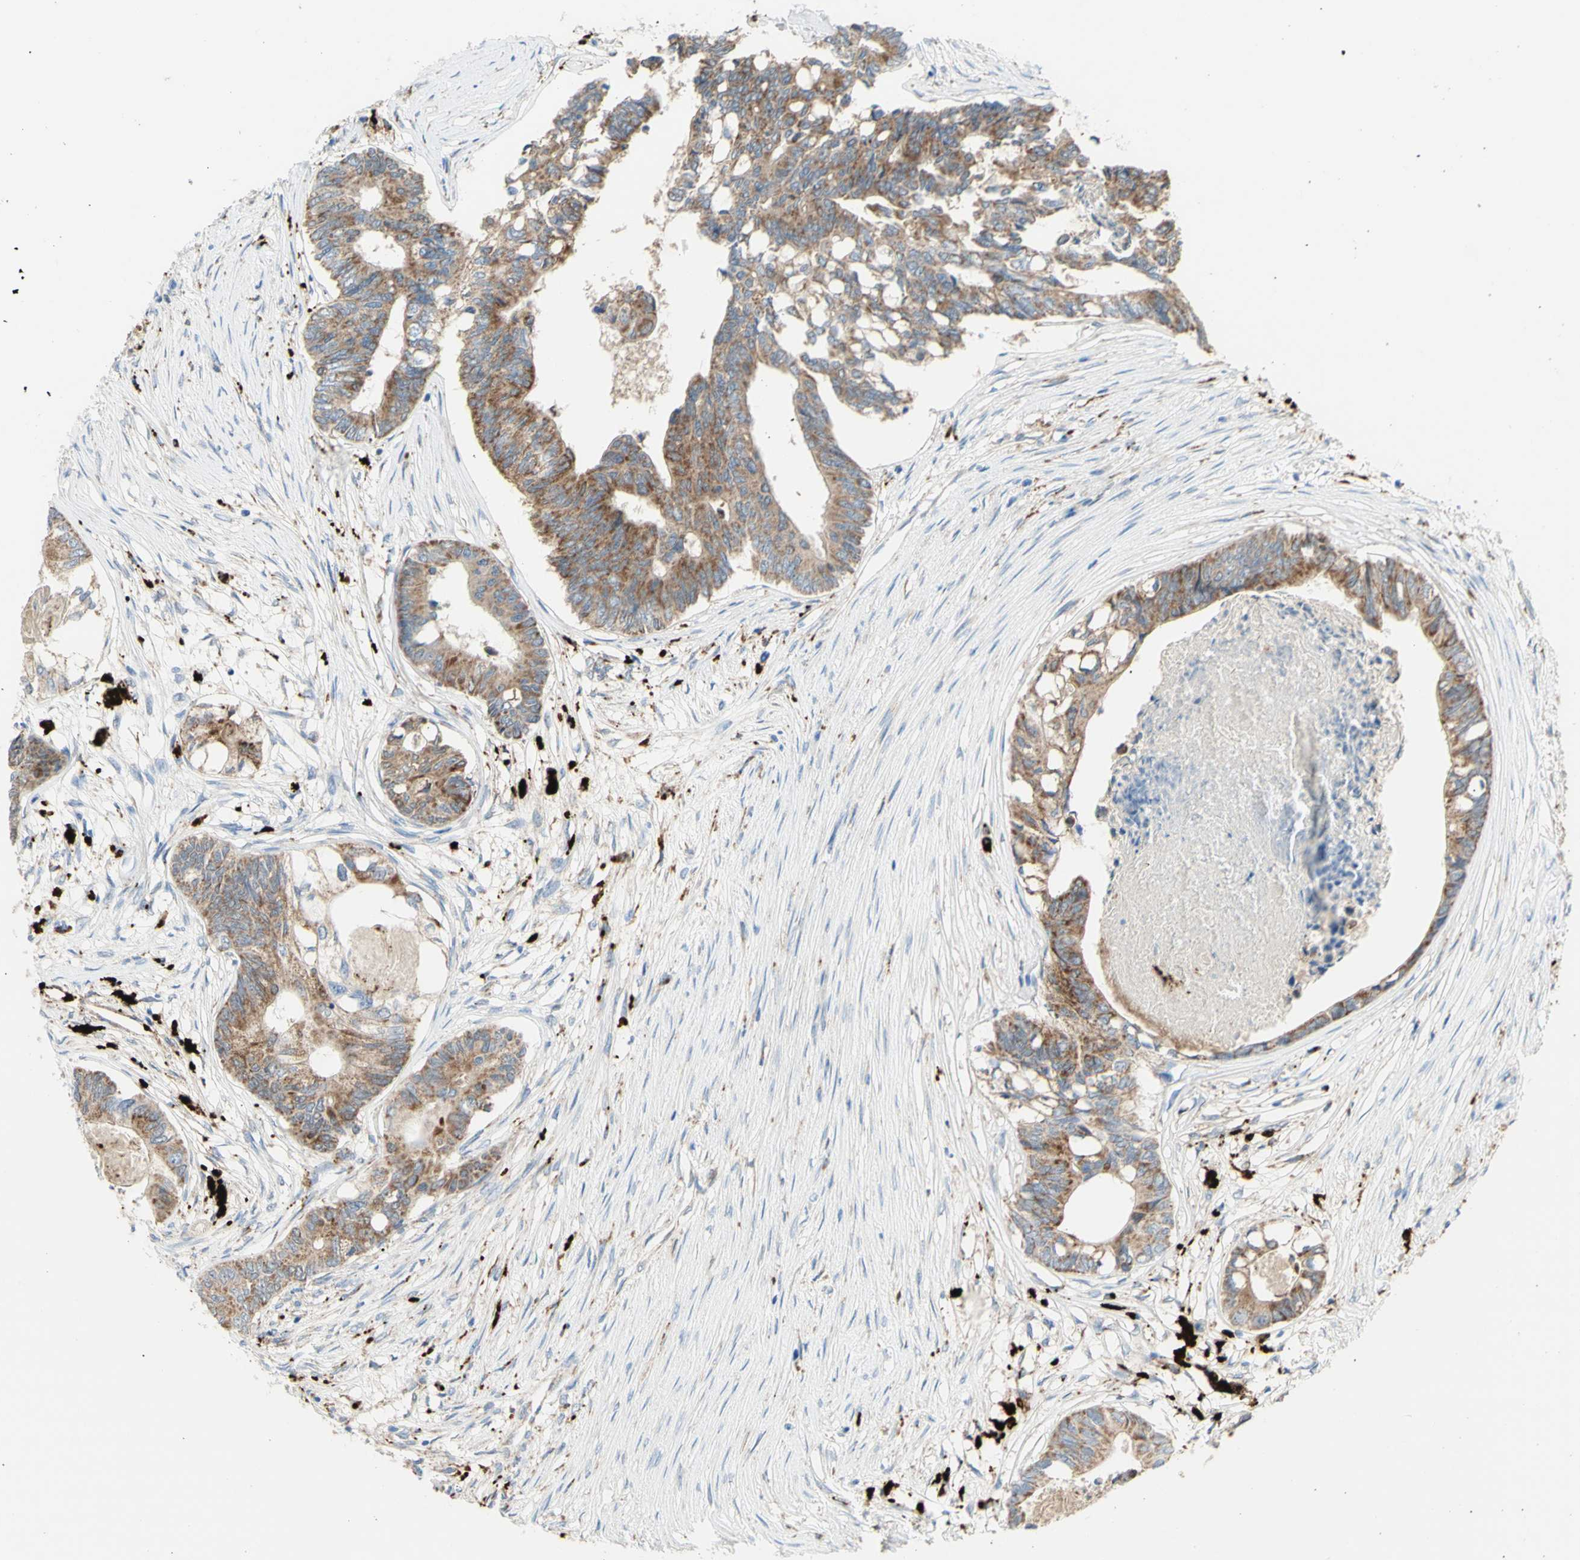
{"staining": {"intensity": "moderate", "quantity": ">75%", "location": "cytoplasmic/membranous"}, "tissue": "colorectal cancer", "cell_type": "Tumor cells", "image_type": "cancer", "snomed": [{"axis": "morphology", "description": "Adenocarcinoma, NOS"}, {"axis": "topography", "description": "Rectum"}], "caption": "Tumor cells show medium levels of moderate cytoplasmic/membranous expression in about >75% of cells in human colorectal adenocarcinoma.", "gene": "URB2", "patient": {"sex": "male", "age": 63}}